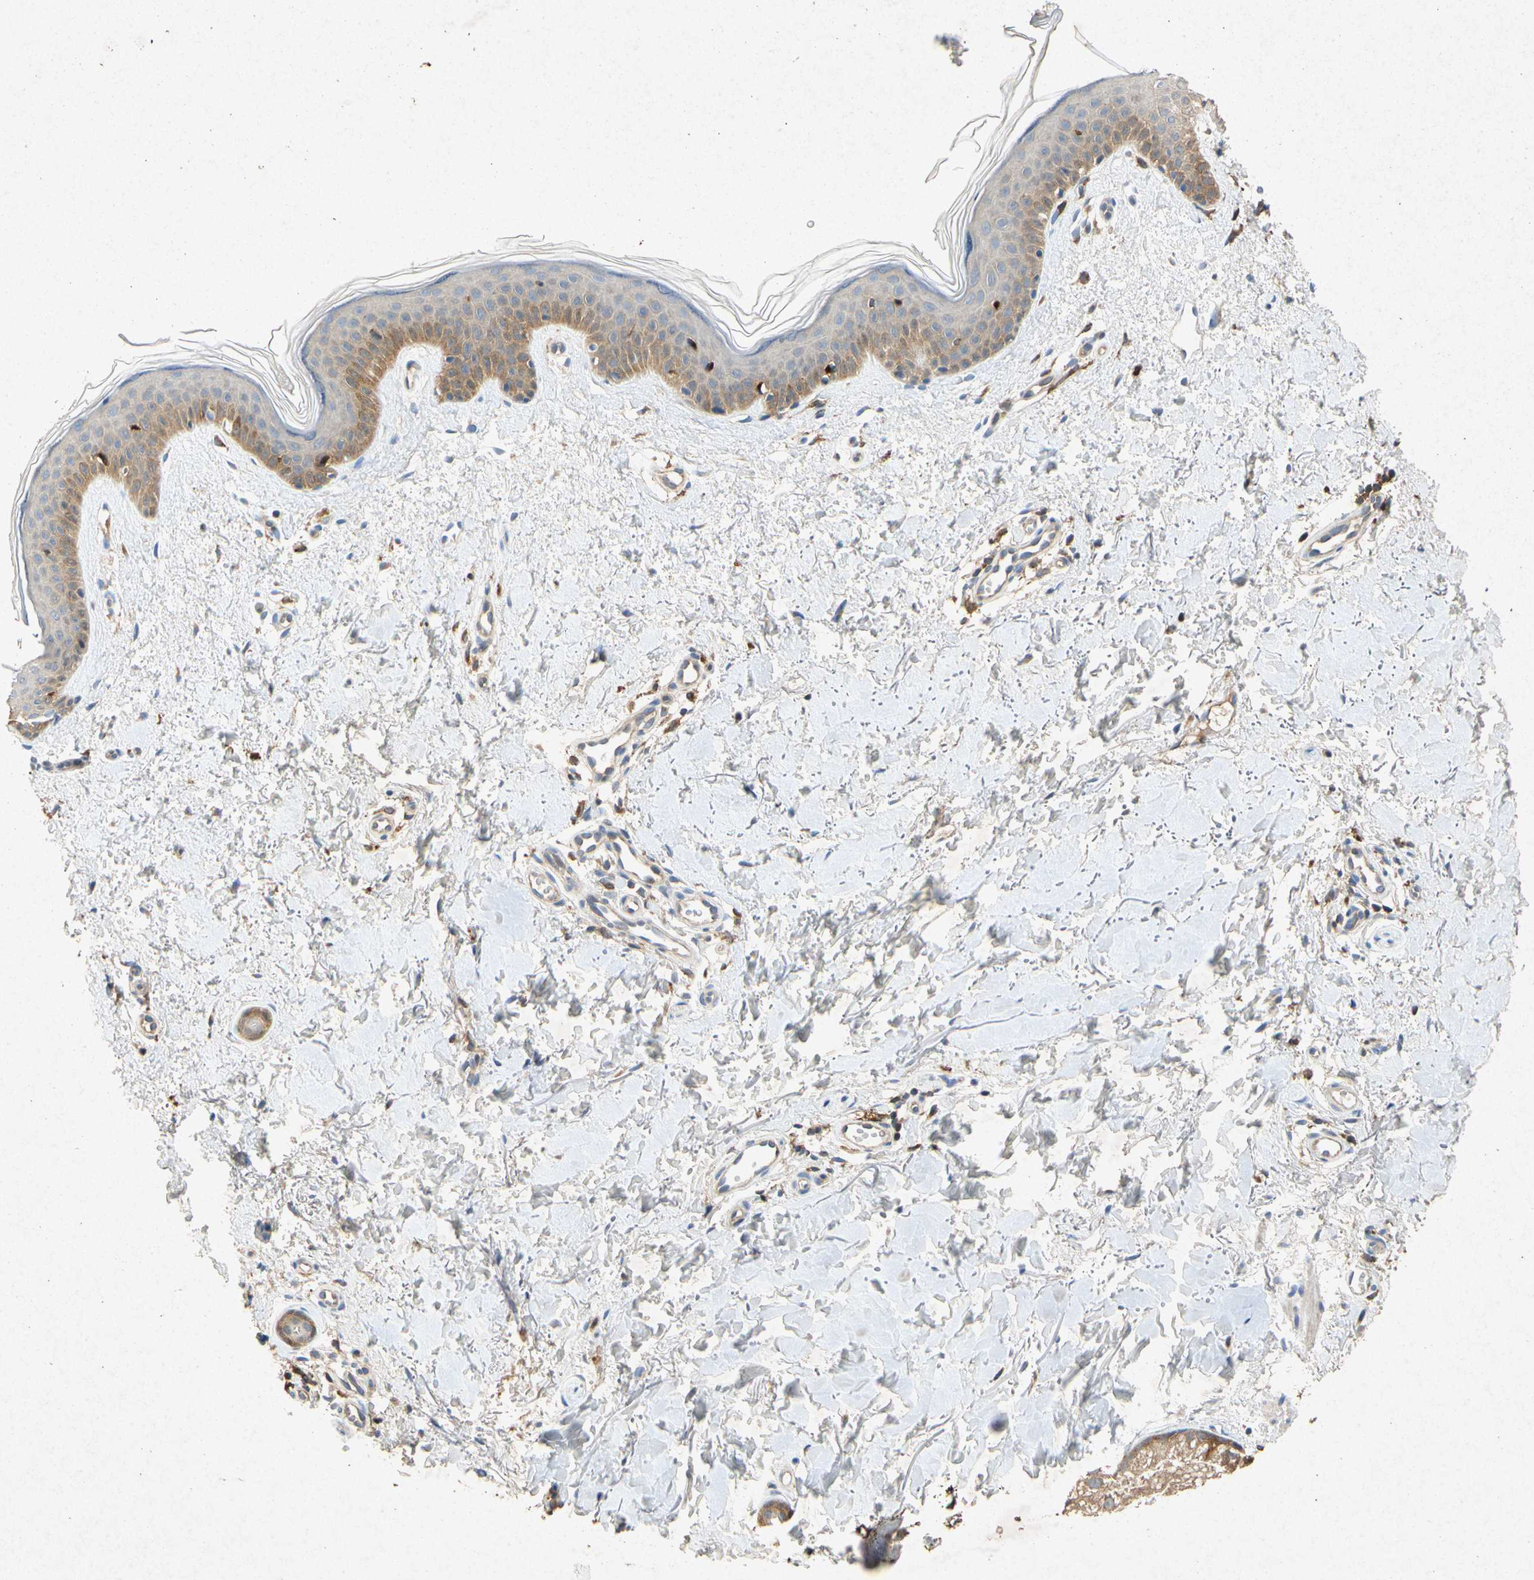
{"staining": {"intensity": "negative", "quantity": "none", "location": "none"}, "tissue": "skin", "cell_type": "Fibroblasts", "image_type": "normal", "snomed": [{"axis": "morphology", "description": "Normal tissue, NOS"}, {"axis": "topography", "description": "Skin"}], "caption": "DAB (3,3'-diaminobenzidine) immunohistochemical staining of normal human skin shows no significant expression in fibroblasts.", "gene": "RPS6KA1", "patient": {"sex": "female", "age": 56}}